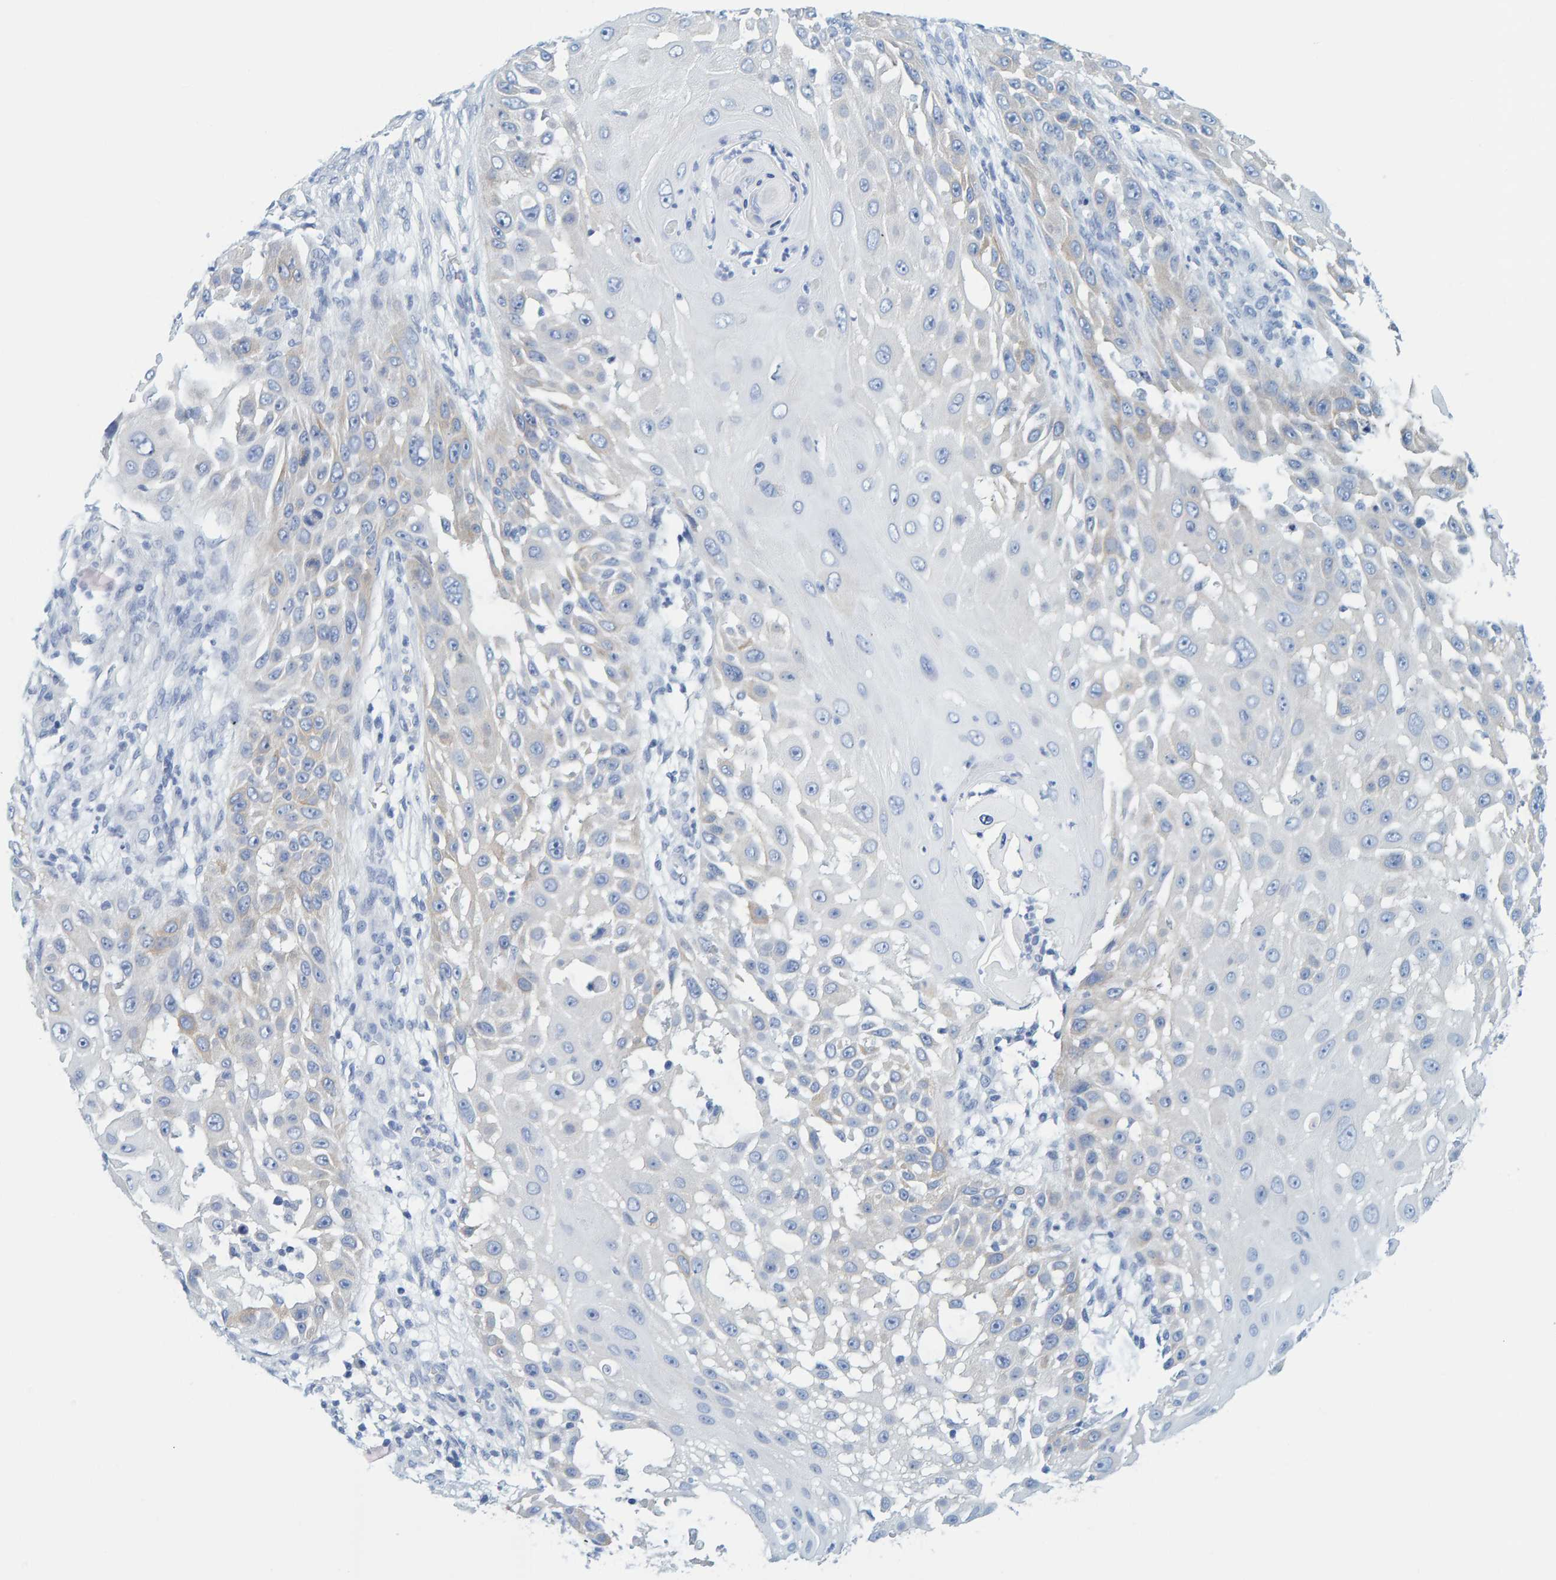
{"staining": {"intensity": "weak", "quantity": "<25%", "location": "cytoplasmic/membranous"}, "tissue": "skin cancer", "cell_type": "Tumor cells", "image_type": "cancer", "snomed": [{"axis": "morphology", "description": "Squamous cell carcinoma, NOS"}, {"axis": "topography", "description": "Skin"}], "caption": "Immunohistochemical staining of skin squamous cell carcinoma displays no significant staining in tumor cells. (Brightfield microscopy of DAB (3,3'-diaminobenzidine) IHC at high magnification).", "gene": "KLHL11", "patient": {"sex": "female", "age": 44}}